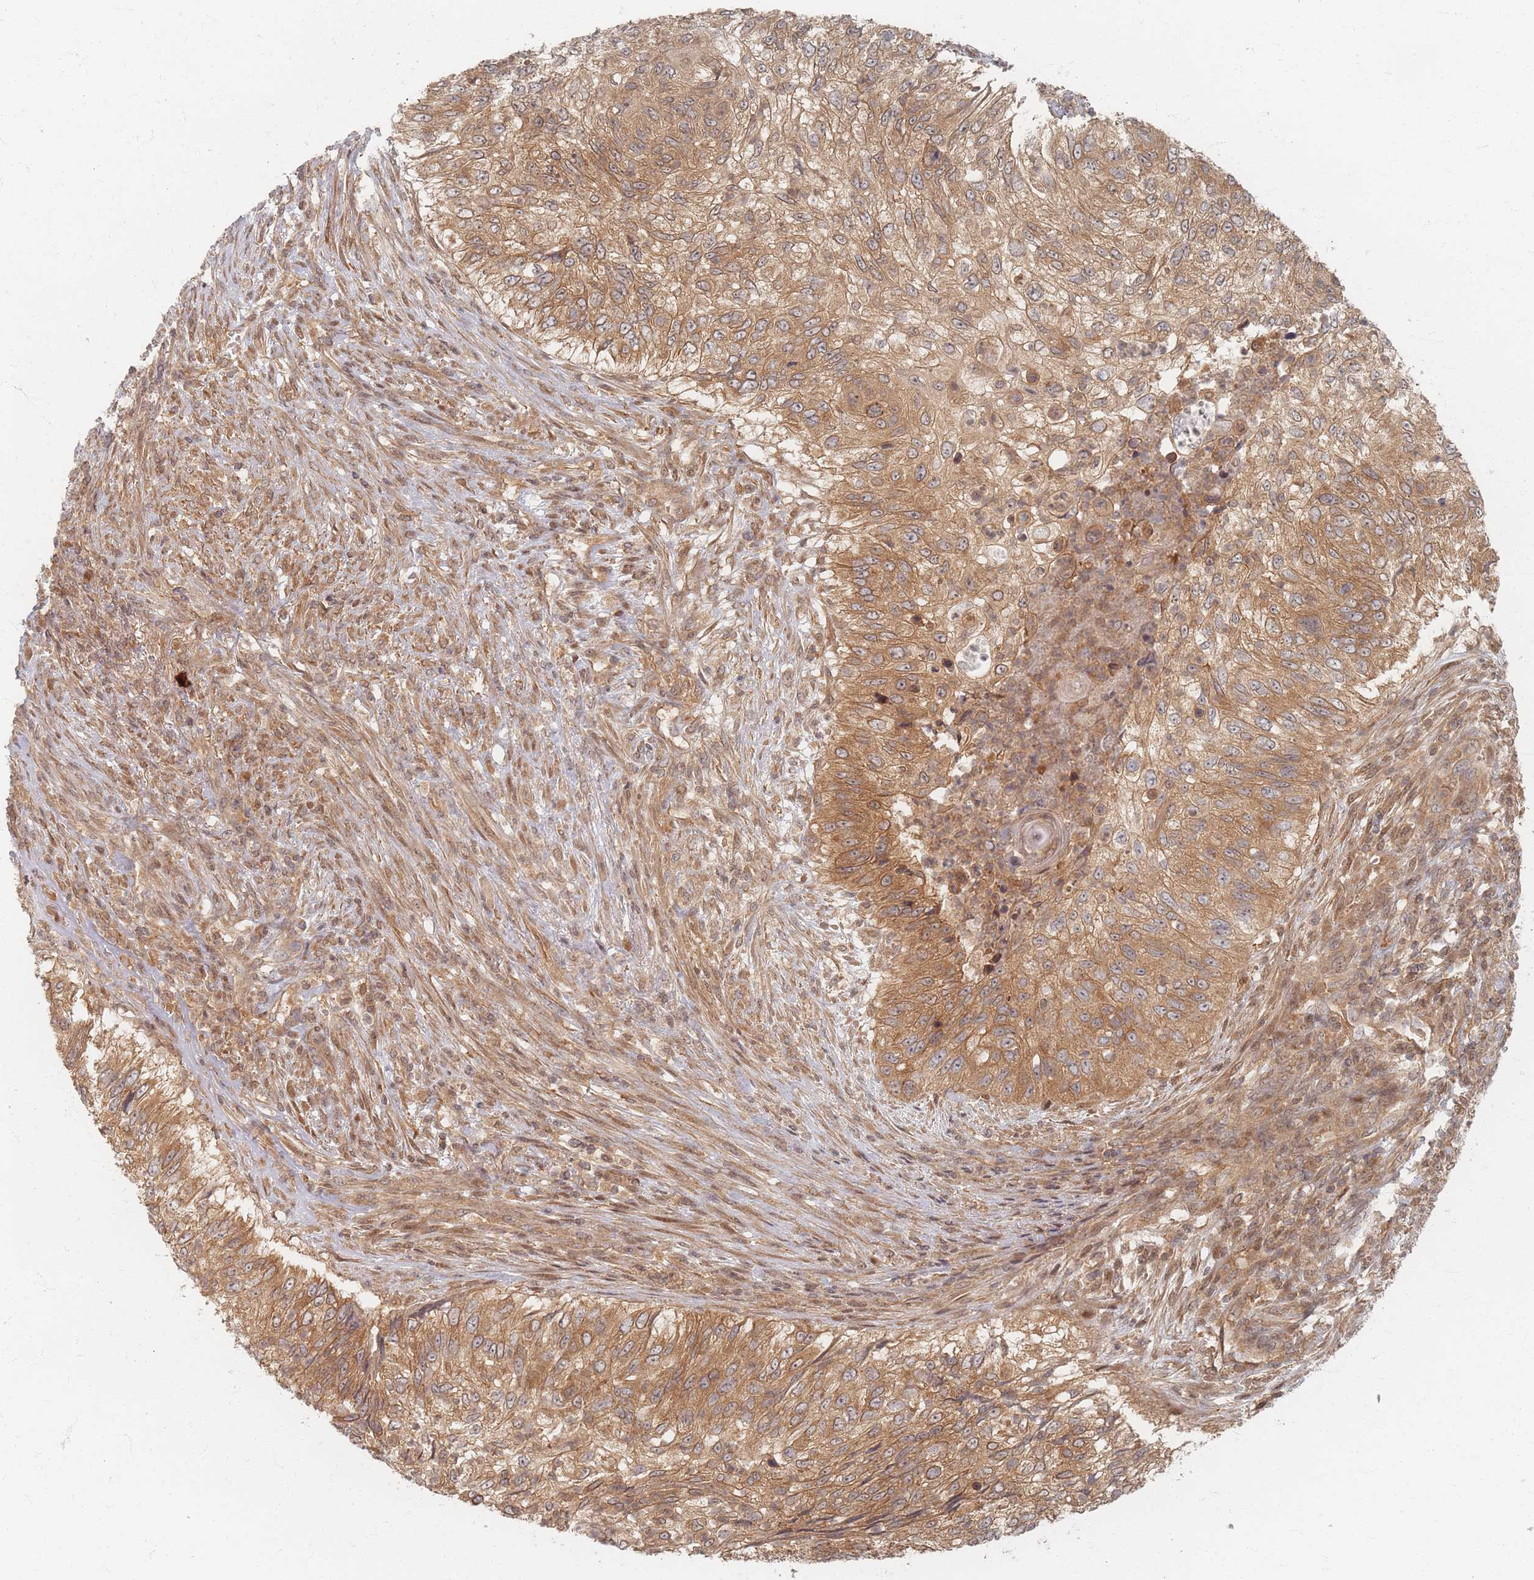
{"staining": {"intensity": "moderate", "quantity": ">75%", "location": "cytoplasmic/membranous"}, "tissue": "urothelial cancer", "cell_type": "Tumor cells", "image_type": "cancer", "snomed": [{"axis": "morphology", "description": "Urothelial carcinoma, High grade"}, {"axis": "topography", "description": "Urinary bladder"}], "caption": "Urothelial cancer stained with immunohistochemistry demonstrates moderate cytoplasmic/membranous positivity in about >75% of tumor cells.", "gene": "PSMD9", "patient": {"sex": "female", "age": 60}}